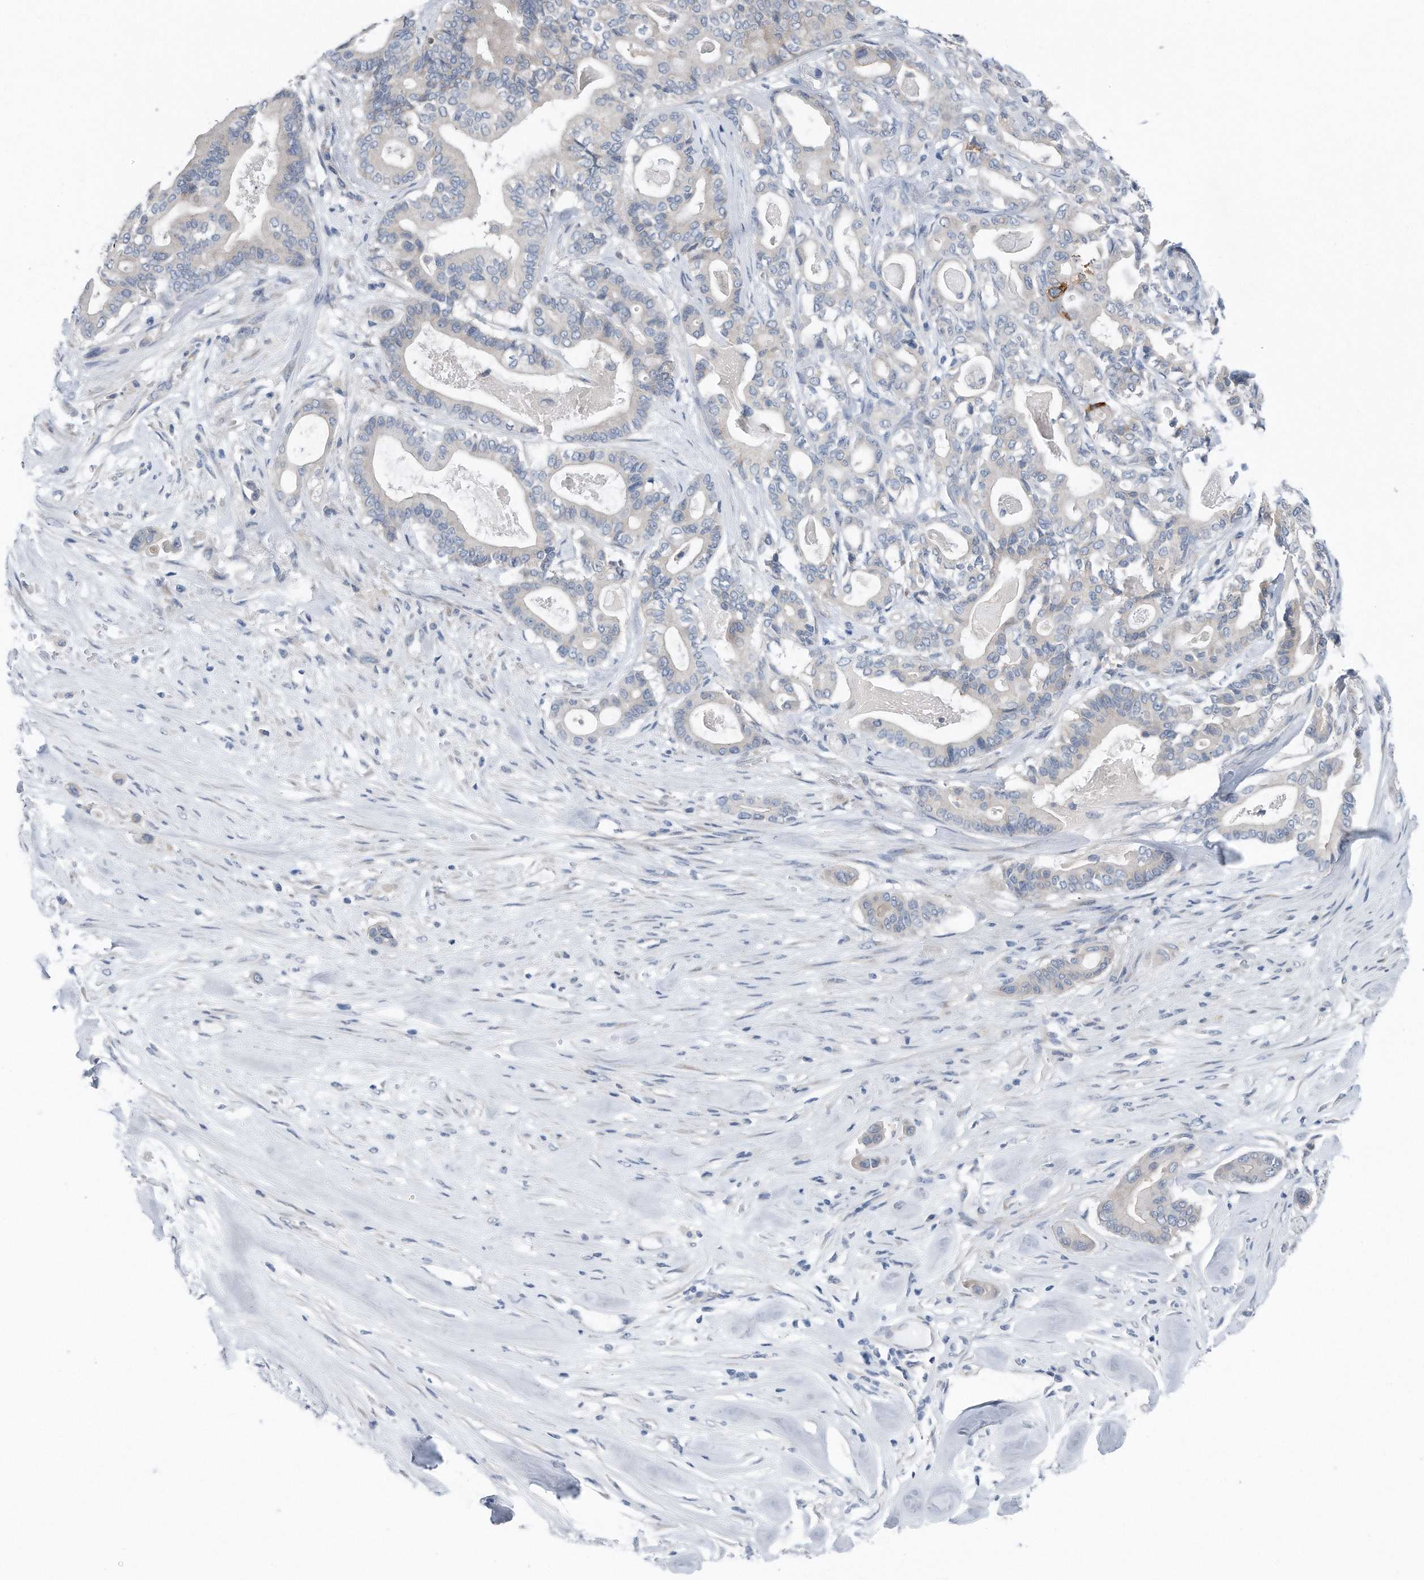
{"staining": {"intensity": "negative", "quantity": "none", "location": "none"}, "tissue": "pancreatic cancer", "cell_type": "Tumor cells", "image_type": "cancer", "snomed": [{"axis": "morphology", "description": "Adenocarcinoma, NOS"}, {"axis": "topography", "description": "Pancreas"}], "caption": "Tumor cells are negative for protein expression in human adenocarcinoma (pancreatic).", "gene": "YRDC", "patient": {"sex": "male", "age": 63}}